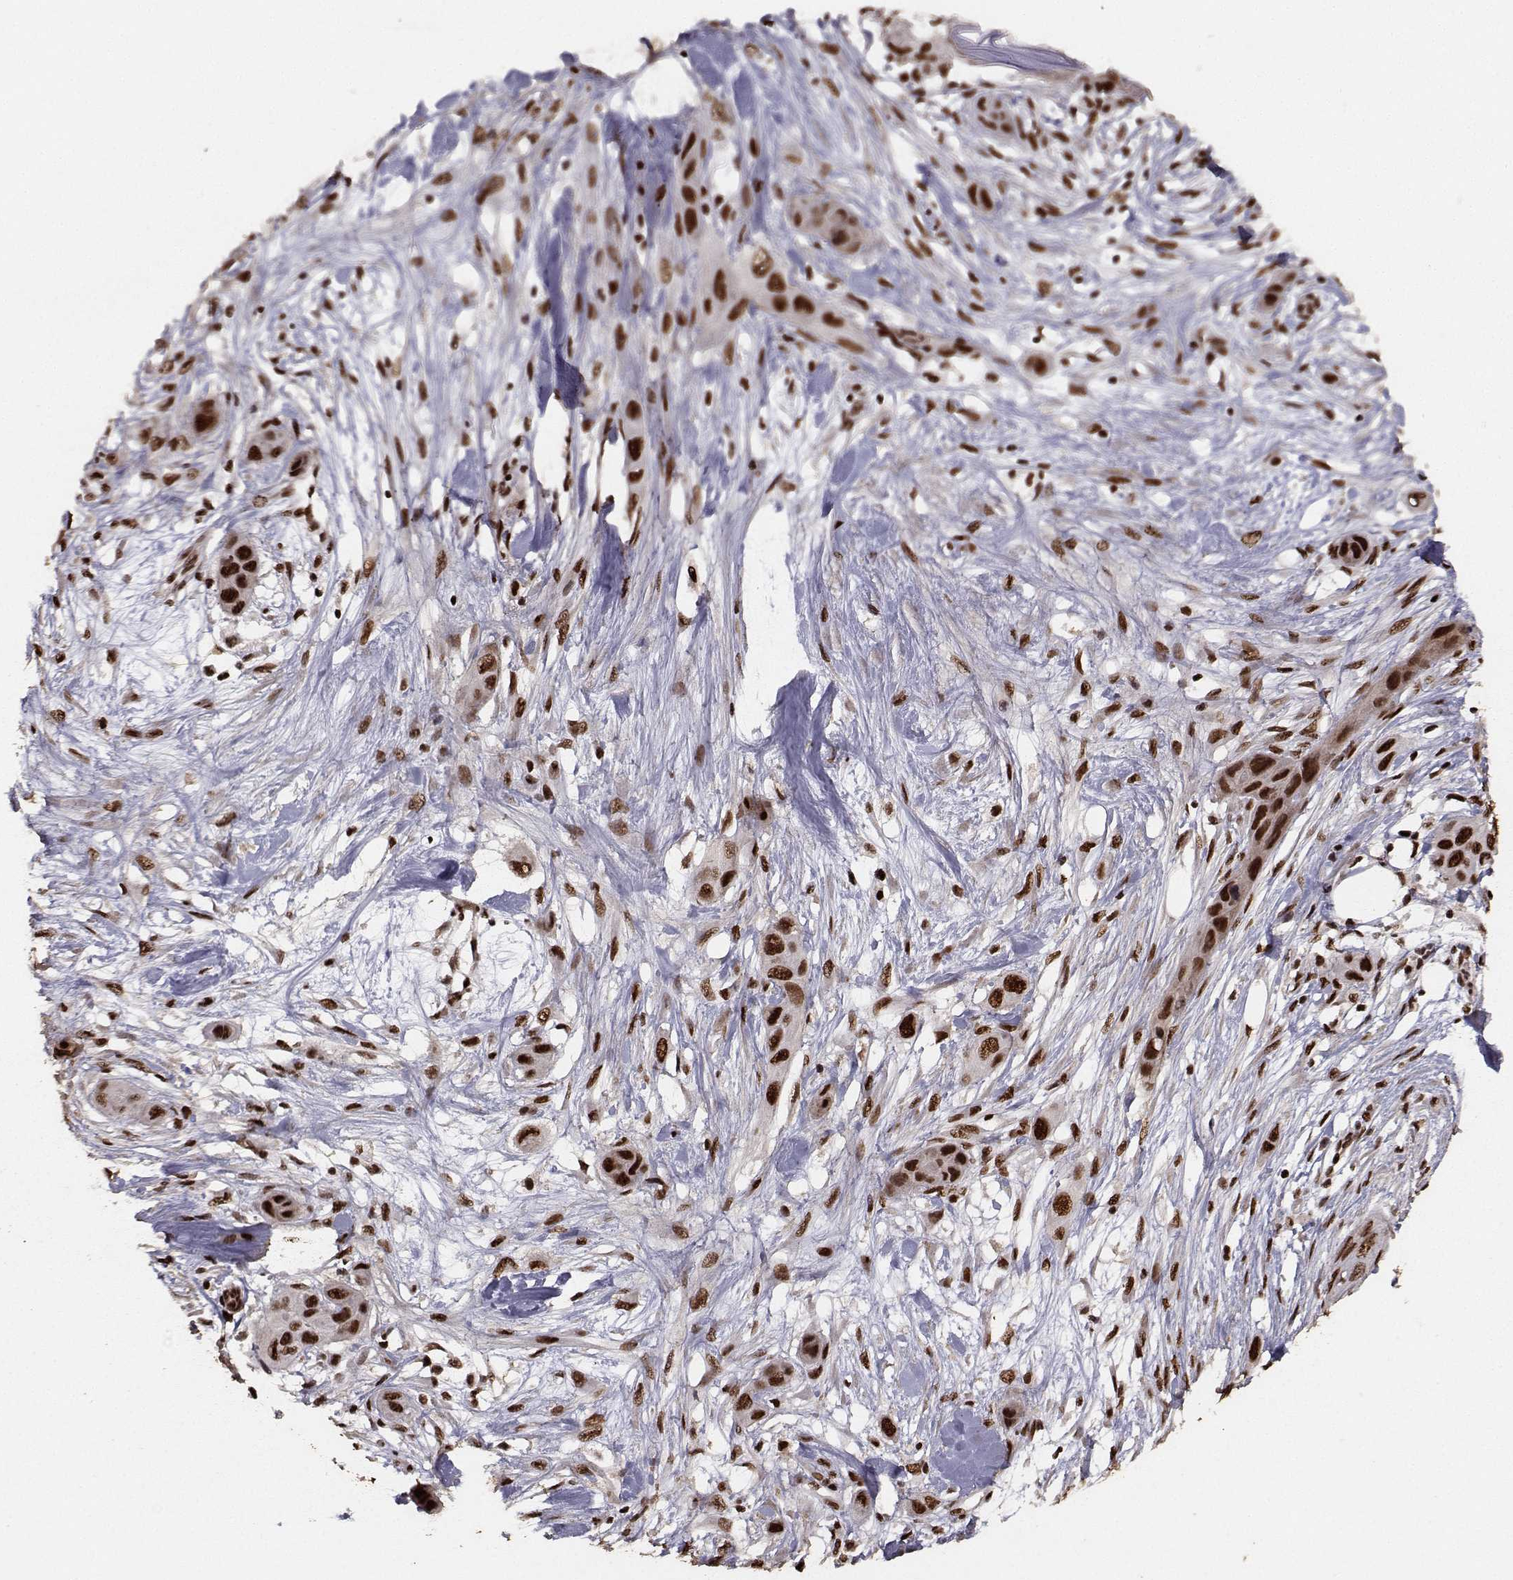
{"staining": {"intensity": "strong", "quantity": ">75%", "location": "nuclear"}, "tissue": "skin cancer", "cell_type": "Tumor cells", "image_type": "cancer", "snomed": [{"axis": "morphology", "description": "Squamous cell carcinoma, NOS"}, {"axis": "topography", "description": "Skin"}], "caption": "Skin squamous cell carcinoma stained with DAB (3,3'-diaminobenzidine) immunohistochemistry (IHC) shows high levels of strong nuclear positivity in approximately >75% of tumor cells. (DAB (3,3'-diaminobenzidine) IHC, brown staining for protein, blue staining for nuclei).", "gene": "SF1", "patient": {"sex": "male", "age": 79}}